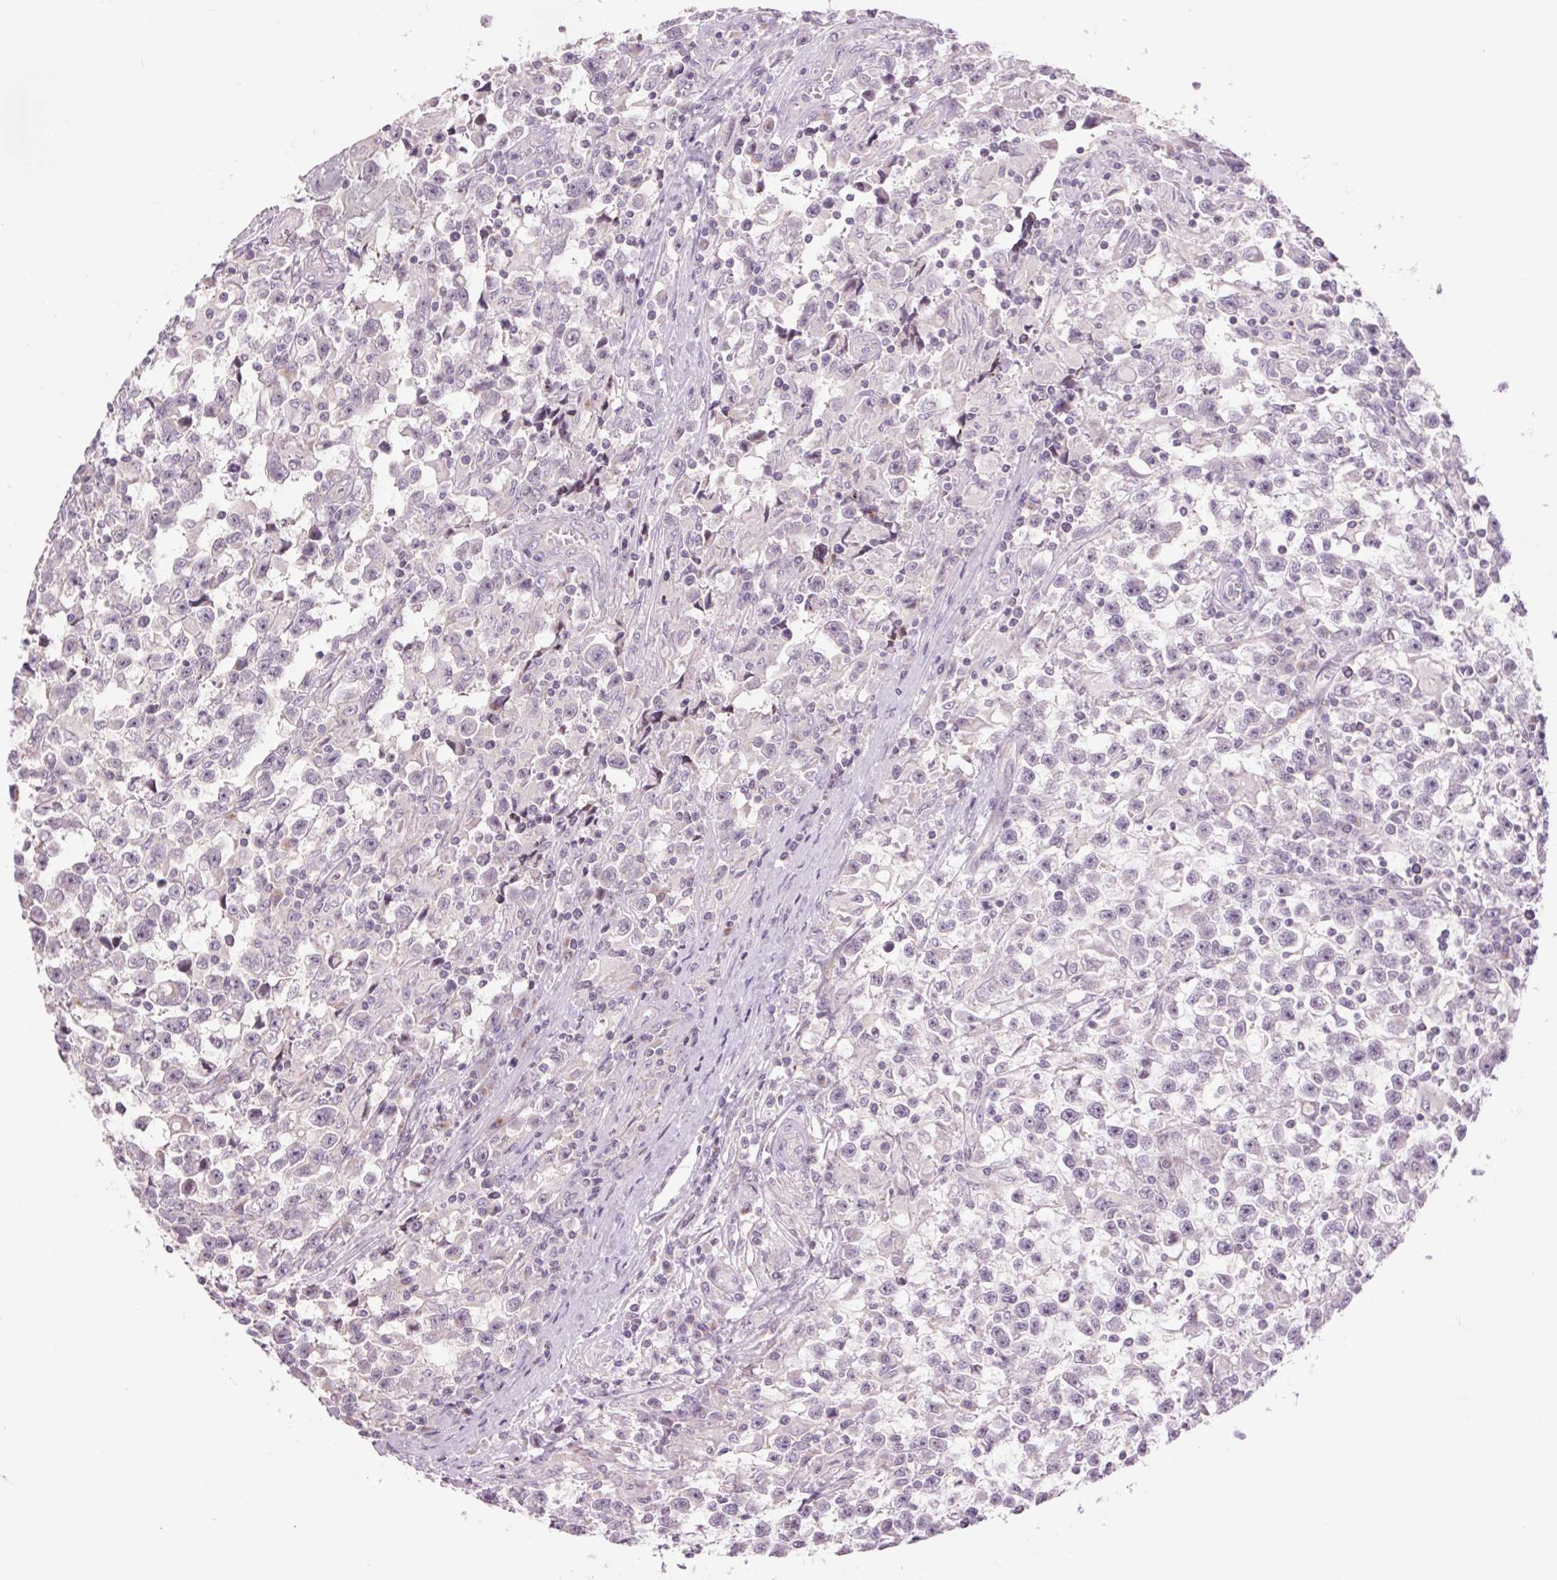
{"staining": {"intensity": "negative", "quantity": "none", "location": "none"}, "tissue": "testis cancer", "cell_type": "Tumor cells", "image_type": "cancer", "snomed": [{"axis": "morphology", "description": "Seminoma, NOS"}, {"axis": "topography", "description": "Testis"}], "caption": "The image displays no significant staining in tumor cells of seminoma (testis). The staining was performed using DAB (3,3'-diaminobenzidine) to visualize the protein expression in brown, while the nuclei were stained in blue with hematoxylin (Magnification: 20x).", "gene": "CTNNA3", "patient": {"sex": "male", "age": 31}}